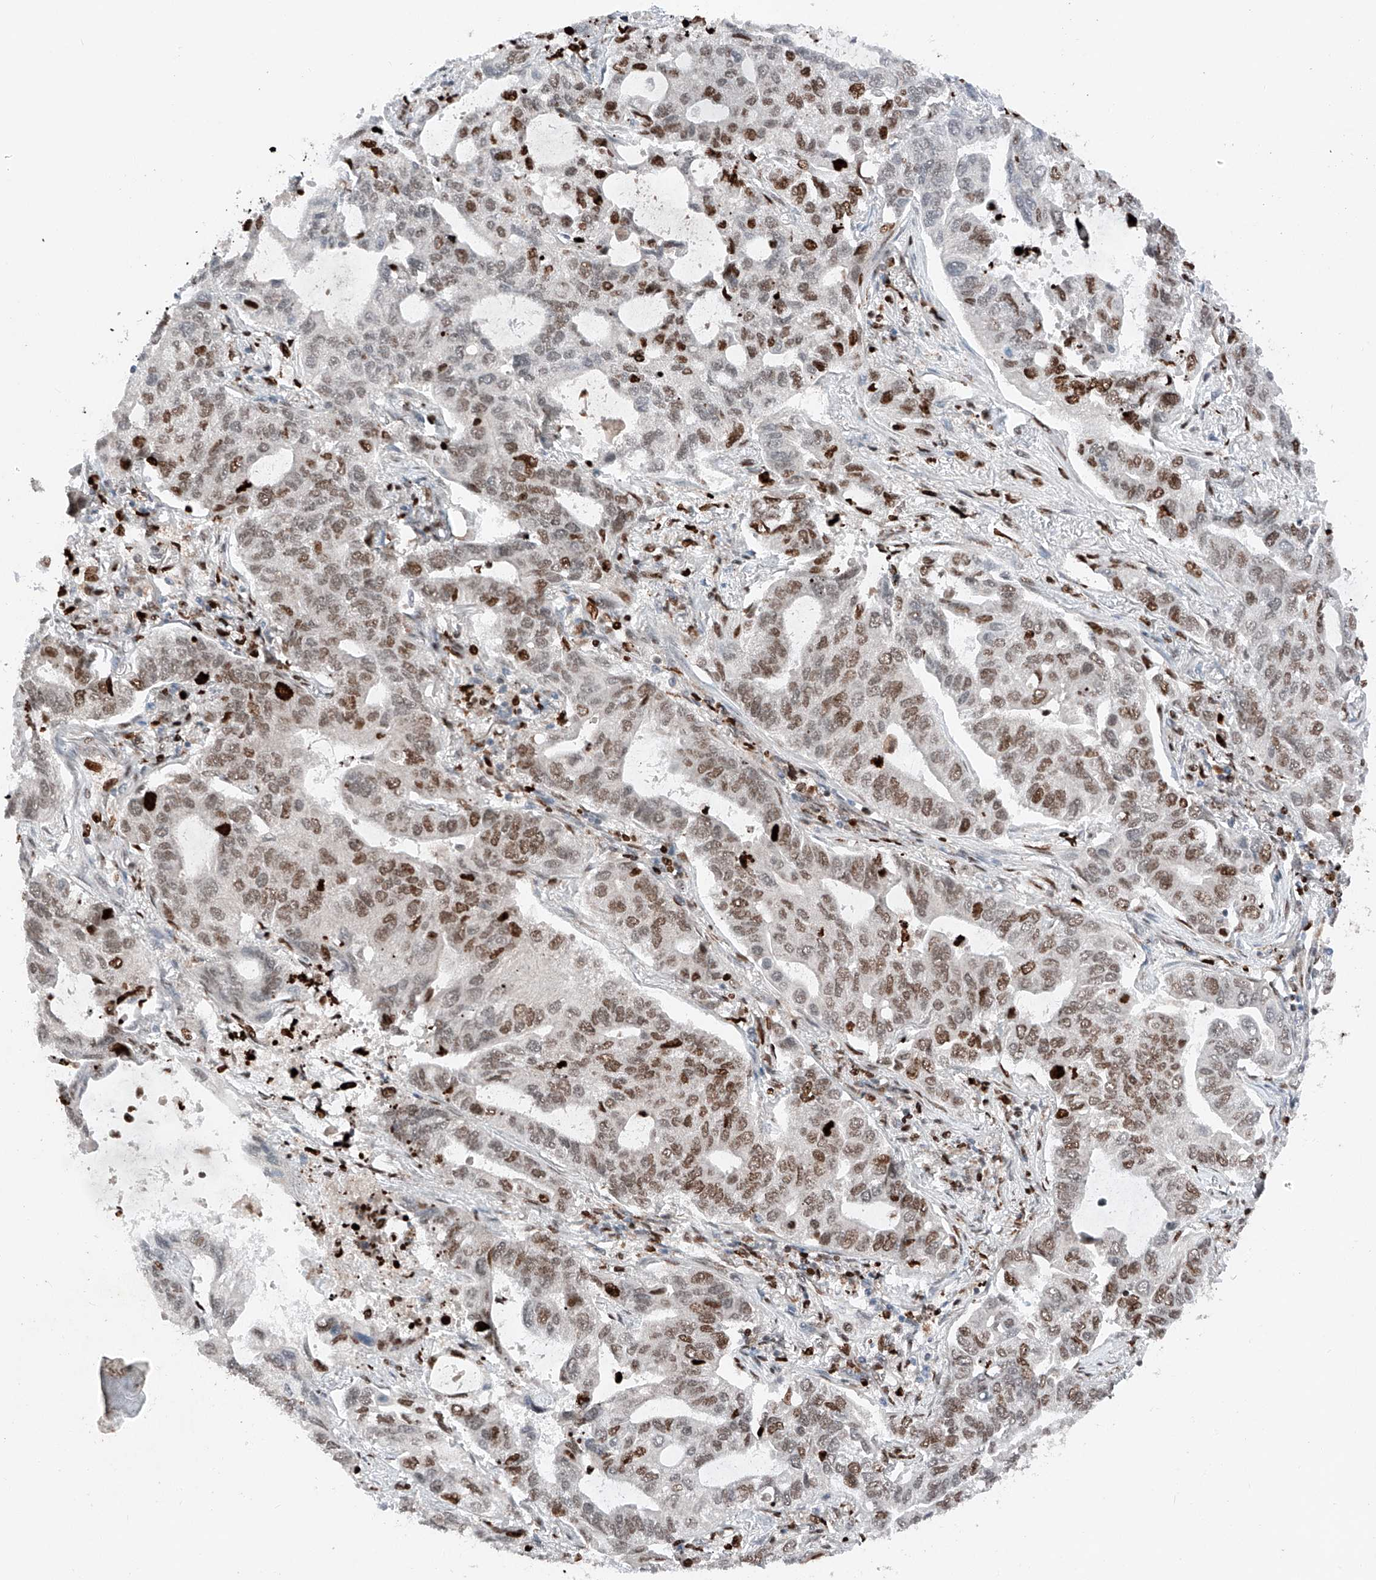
{"staining": {"intensity": "moderate", "quantity": ">75%", "location": "nuclear"}, "tissue": "lung cancer", "cell_type": "Tumor cells", "image_type": "cancer", "snomed": [{"axis": "morphology", "description": "Adenocarcinoma, NOS"}, {"axis": "topography", "description": "Lung"}], "caption": "A photomicrograph of lung cancer stained for a protein displays moderate nuclear brown staining in tumor cells.", "gene": "TBX4", "patient": {"sex": "male", "age": 64}}